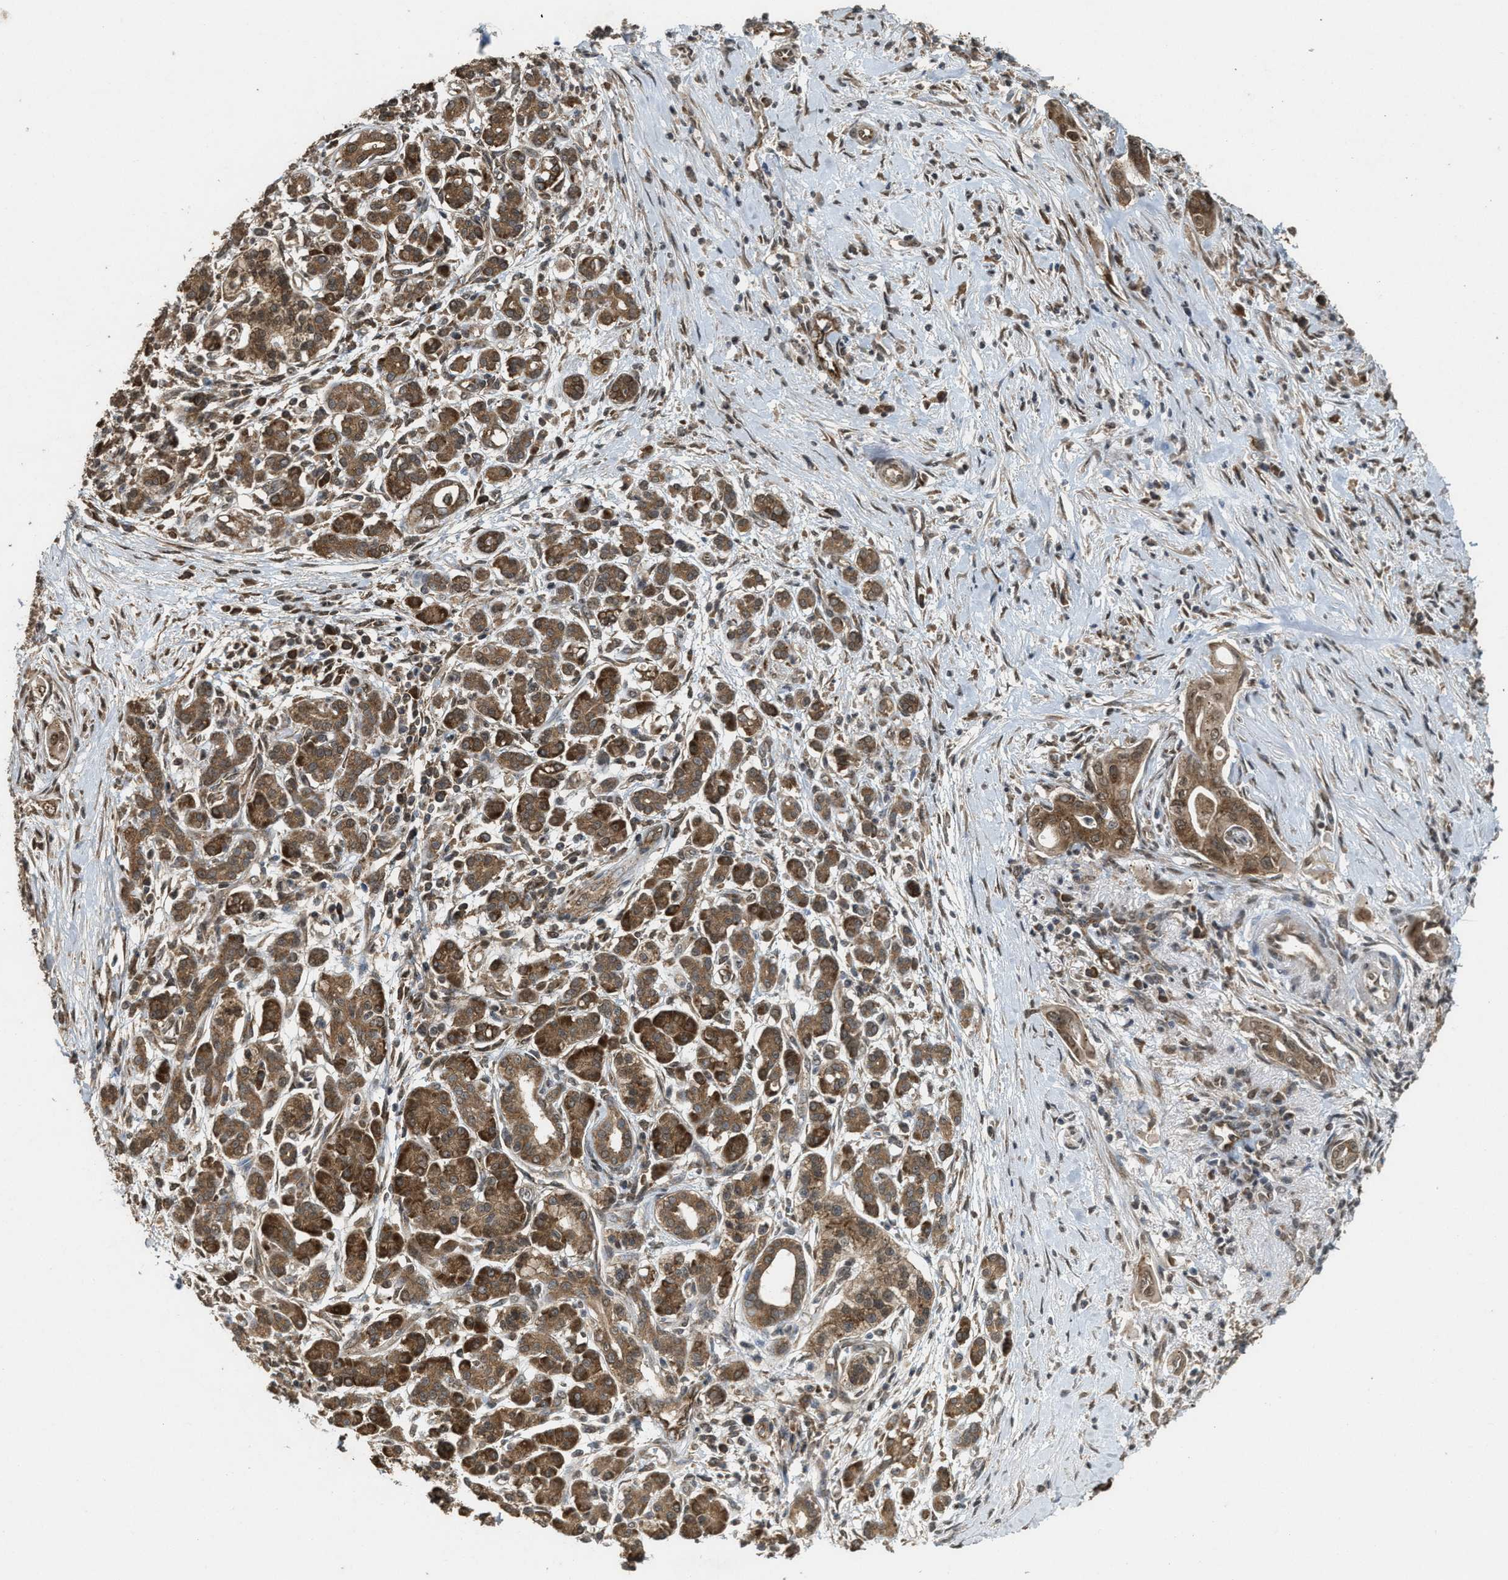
{"staining": {"intensity": "moderate", "quantity": ">75%", "location": "cytoplasmic/membranous"}, "tissue": "pancreatic cancer", "cell_type": "Tumor cells", "image_type": "cancer", "snomed": [{"axis": "morphology", "description": "Adenocarcinoma, NOS"}, {"axis": "topography", "description": "Pancreas"}], "caption": "Immunohistochemistry (IHC) (DAB) staining of human pancreatic adenocarcinoma exhibits moderate cytoplasmic/membranous protein expression in approximately >75% of tumor cells.", "gene": "ARHGEF5", "patient": {"sex": "male", "age": 58}}